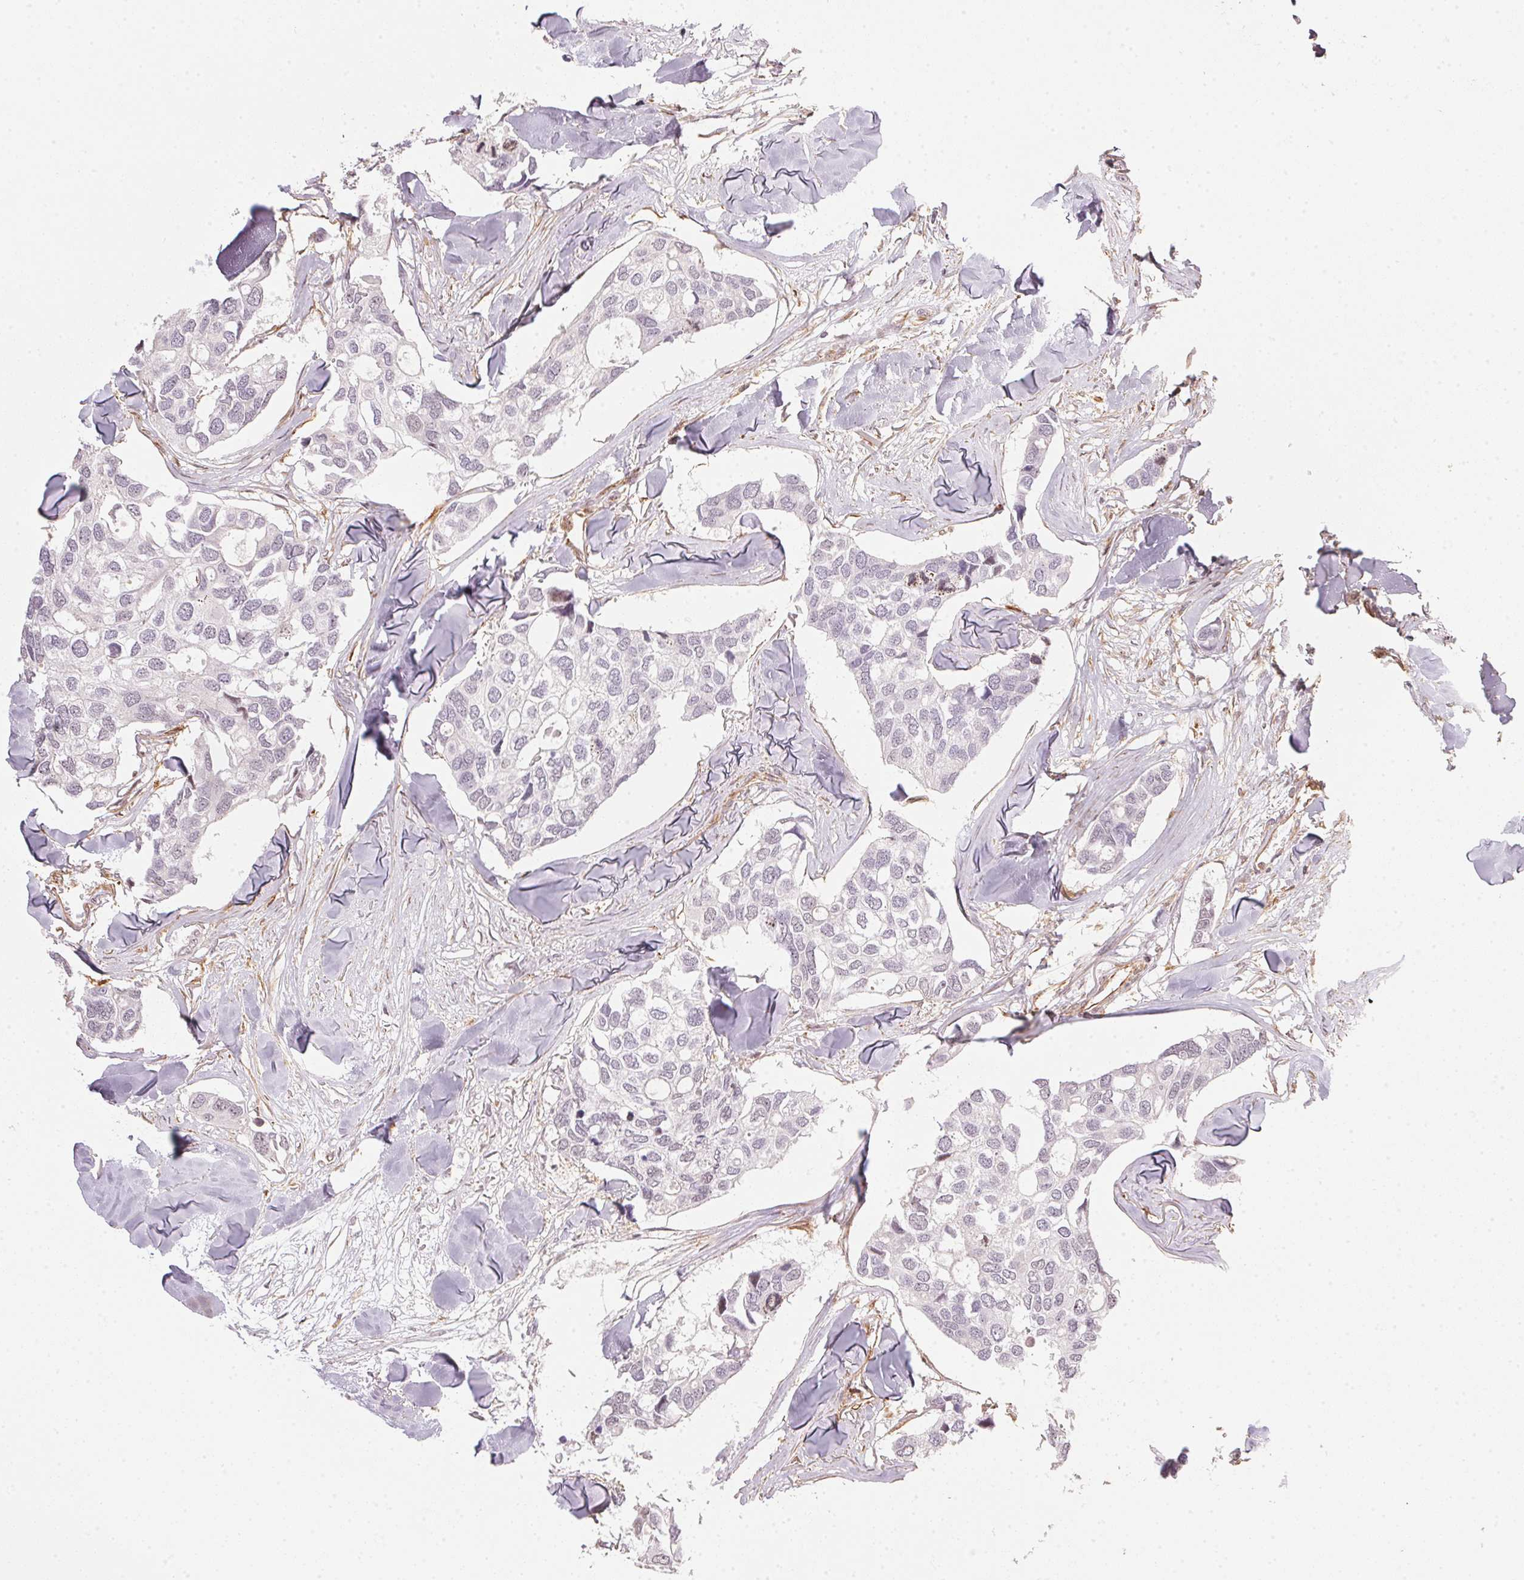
{"staining": {"intensity": "negative", "quantity": "none", "location": "none"}, "tissue": "breast cancer", "cell_type": "Tumor cells", "image_type": "cancer", "snomed": [{"axis": "morphology", "description": "Duct carcinoma"}, {"axis": "topography", "description": "Breast"}], "caption": "This histopathology image is of breast invasive ductal carcinoma stained with IHC to label a protein in brown with the nuclei are counter-stained blue. There is no staining in tumor cells.", "gene": "FOXR2", "patient": {"sex": "female", "age": 83}}